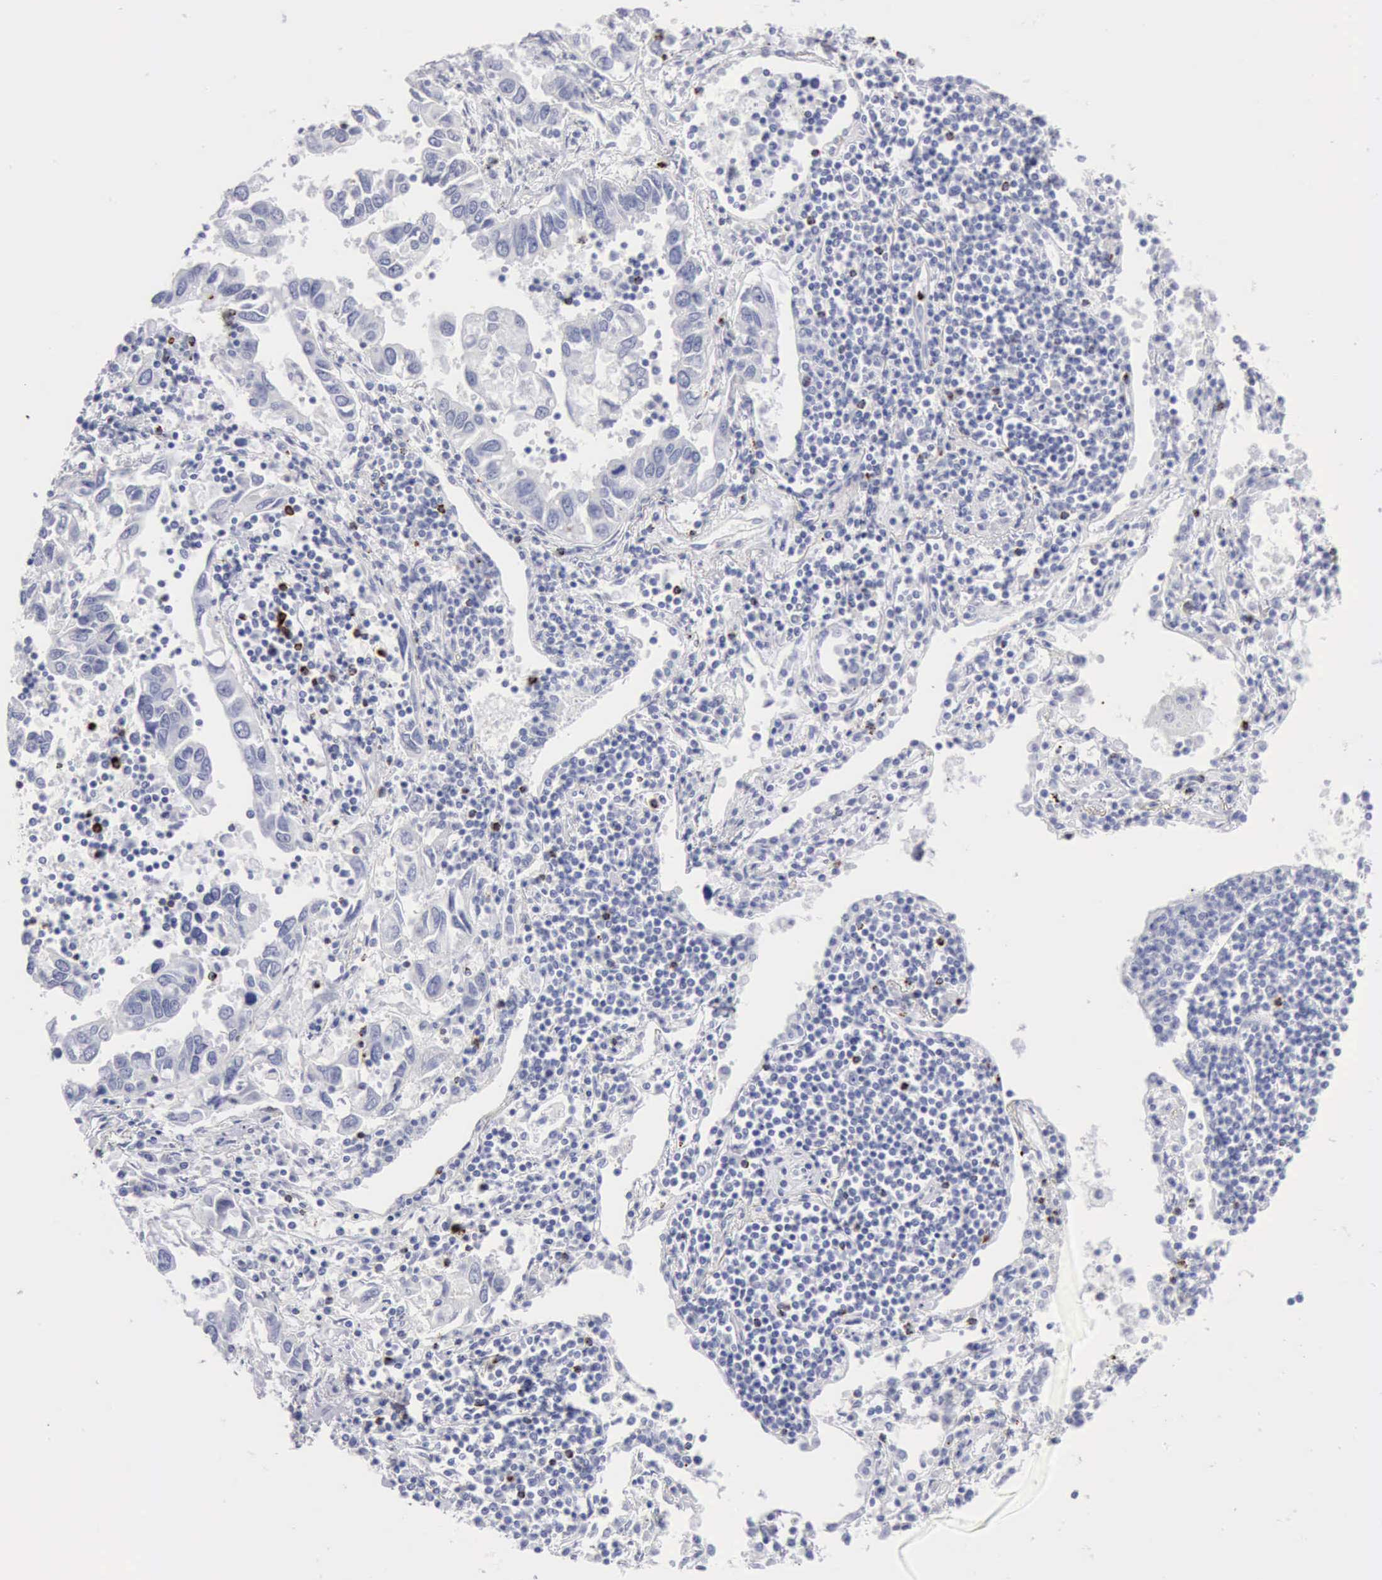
{"staining": {"intensity": "negative", "quantity": "none", "location": "none"}, "tissue": "lung cancer", "cell_type": "Tumor cells", "image_type": "cancer", "snomed": [{"axis": "morphology", "description": "Adenocarcinoma, NOS"}, {"axis": "topography", "description": "Lung"}], "caption": "This is a histopathology image of immunohistochemistry staining of lung adenocarcinoma, which shows no staining in tumor cells.", "gene": "GZMB", "patient": {"sex": "male", "age": 48}}